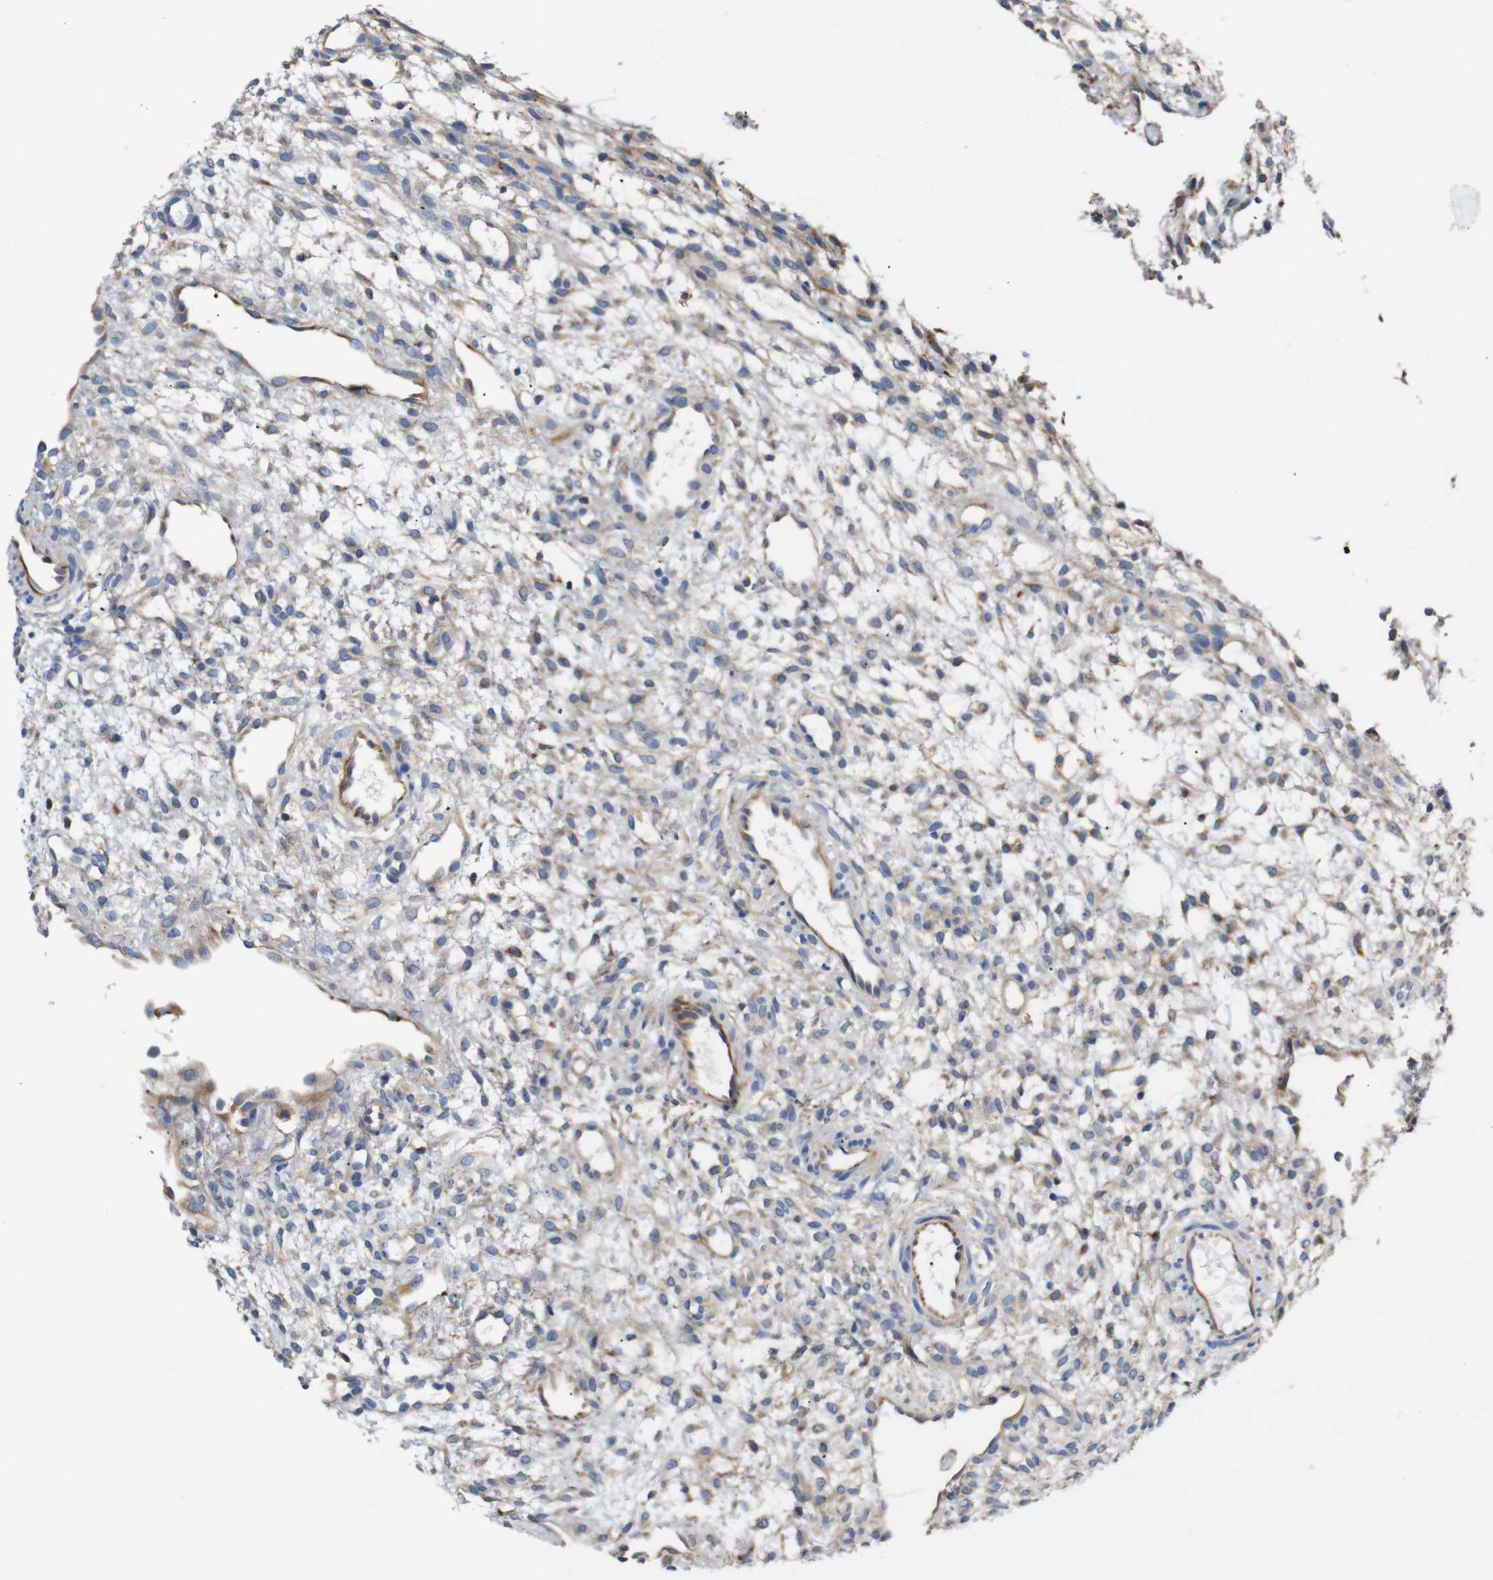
{"staining": {"intensity": "weak", "quantity": "<25%", "location": "cytoplasmic/membranous"}, "tissue": "ovary", "cell_type": "Ovarian stroma cells", "image_type": "normal", "snomed": [{"axis": "morphology", "description": "Normal tissue, NOS"}, {"axis": "morphology", "description": "Cyst, NOS"}, {"axis": "topography", "description": "Ovary"}], "caption": "Immunohistochemical staining of benign human ovary demonstrates no significant positivity in ovarian stroma cells.", "gene": "UBE2G2", "patient": {"sex": "female", "age": 18}}